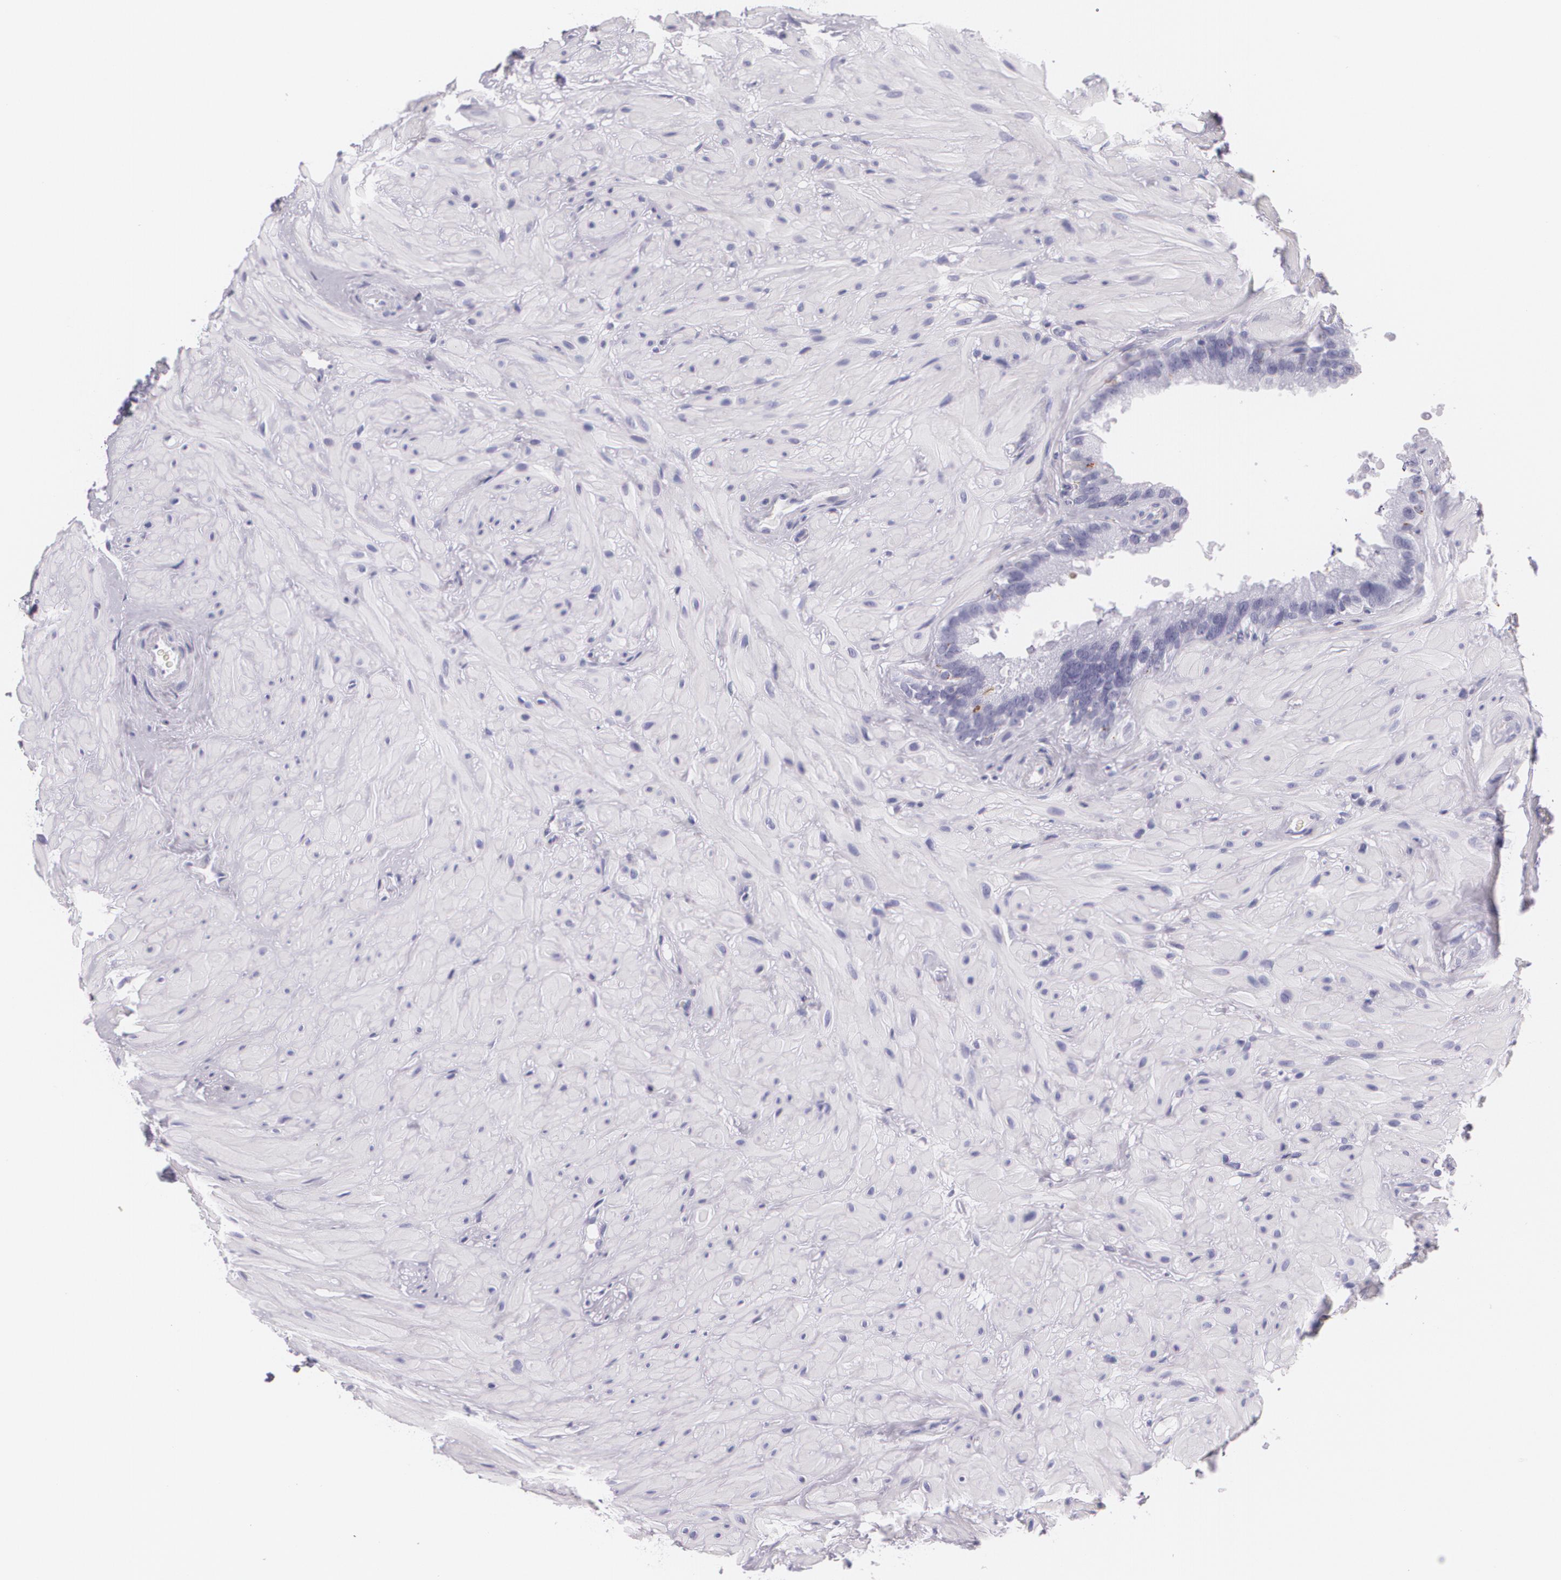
{"staining": {"intensity": "moderate", "quantity": "25%-75%", "location": "cytoplasmic/membranous"}, "tissue": "seminal vesicle", "cell_type": "Glandular cells", "image_type": "normal", "snomed": [{"axis": "morphology", "description": "Normal tissue, NOS"}, {"axis": "topography", "description": "Prostate"}, {"axis": "topography", "description": "Seminal veicle"}], "caption": "A high-resolution histopathology image shows immunohistochemistry staining of benign seminal vesicle, which demonstrates moderate cytoplasmic/membranous positivity in about 25%-75% of glandular cells. (DAB IHC with brightfield microscopy, high magnification).", "gene": "DLG4", "patient": {"sex": "male", "age": 63}}